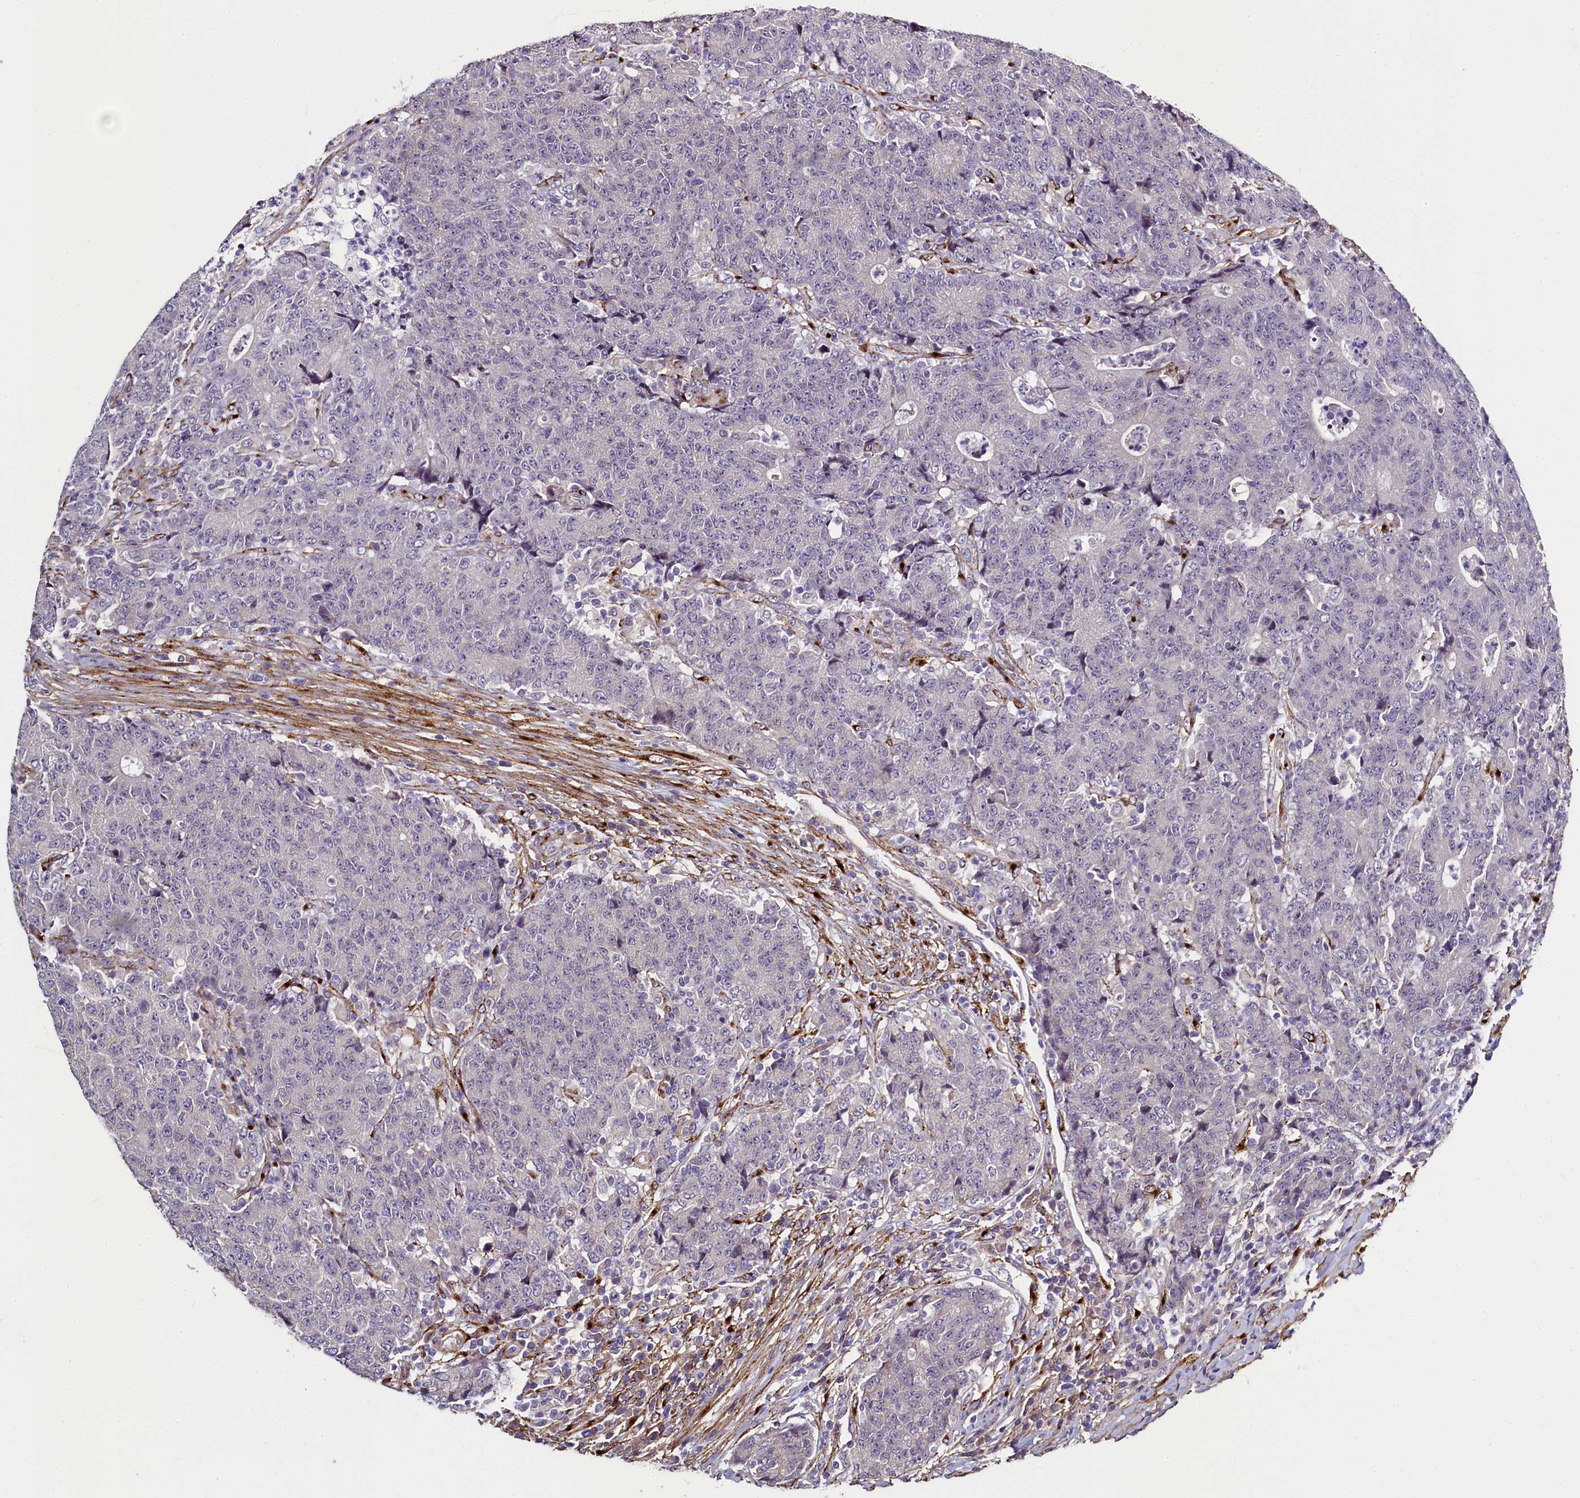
{"staining": {"intensity": "negative", "quantity": "none", "location": "none"}, "tissue": "colorectal cancer", "cell_type": "Tumor cells", "image_type": "cancer", "snomed": [{"axis": "morphology", "description": "Adenocarcinoma, NOS"}, {"axis": "topography", "description": "Colon"}], "caption": "IHC image of colorectal cancer stained for a protein (brown), which displays no expression in tumor cells.", "gene": "MRC2", "patient": {"sex": "female", "age": 75}}